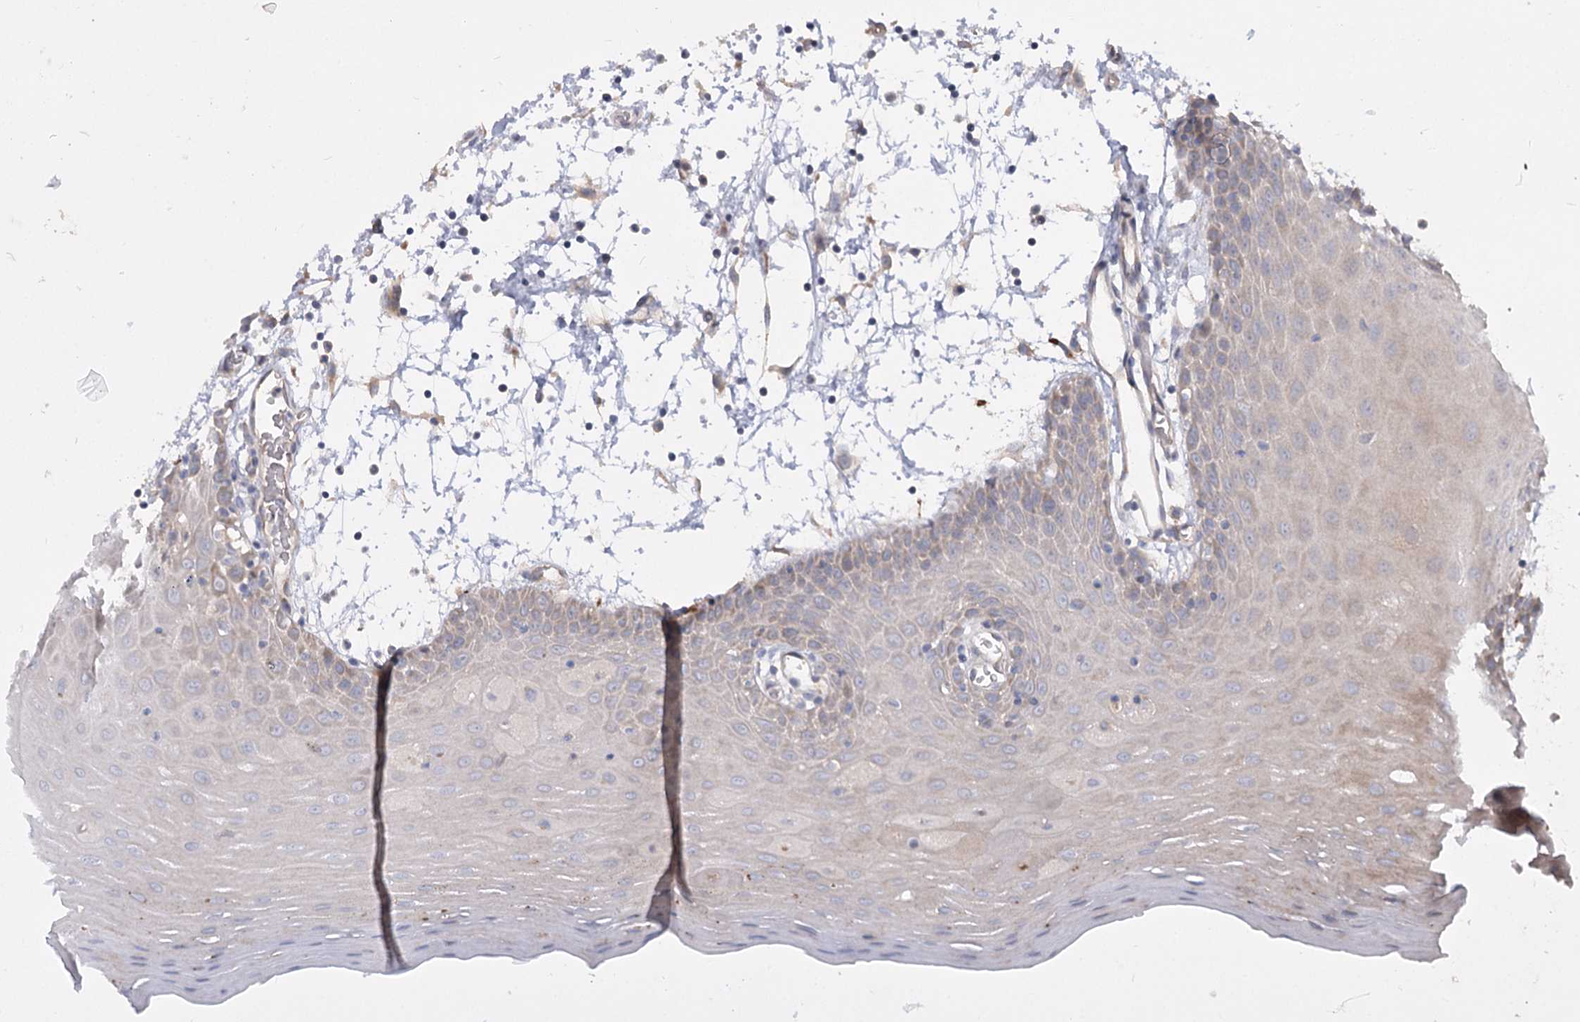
{"staining": {"intensity": "weak", "quantity": "25%-75%", "location": "cytoplasmic/membranous"}, "tissue": "oral mucosa", "cell_type": "Squamous epithelial cells", "image_type": "normal", "snomed": [{"axis": "morphology", "description": "Normal tissue, NOS"}, {"axis": "topography", "description": "Skeletal muscle"}, {"axis": "topography", "description": "Oral tissue"}, {"axis": "topography", "description": "Salivary gland"}, {"axis": "topography", "description": "Peripheral nerve tissue"}], "caption": "Oral mucosa was stained to show a protein in brown. There is low levels of weak cytoplasmic/membranous positivity in about 25%-75% of squamous epithelial cells. The staining was performed using DAB, with brown indicating positive protein expression. Nuclei are stained blue with hematoxylin.", "gene": "RIN2", "patient": {"sex": "male", "age": 54}}